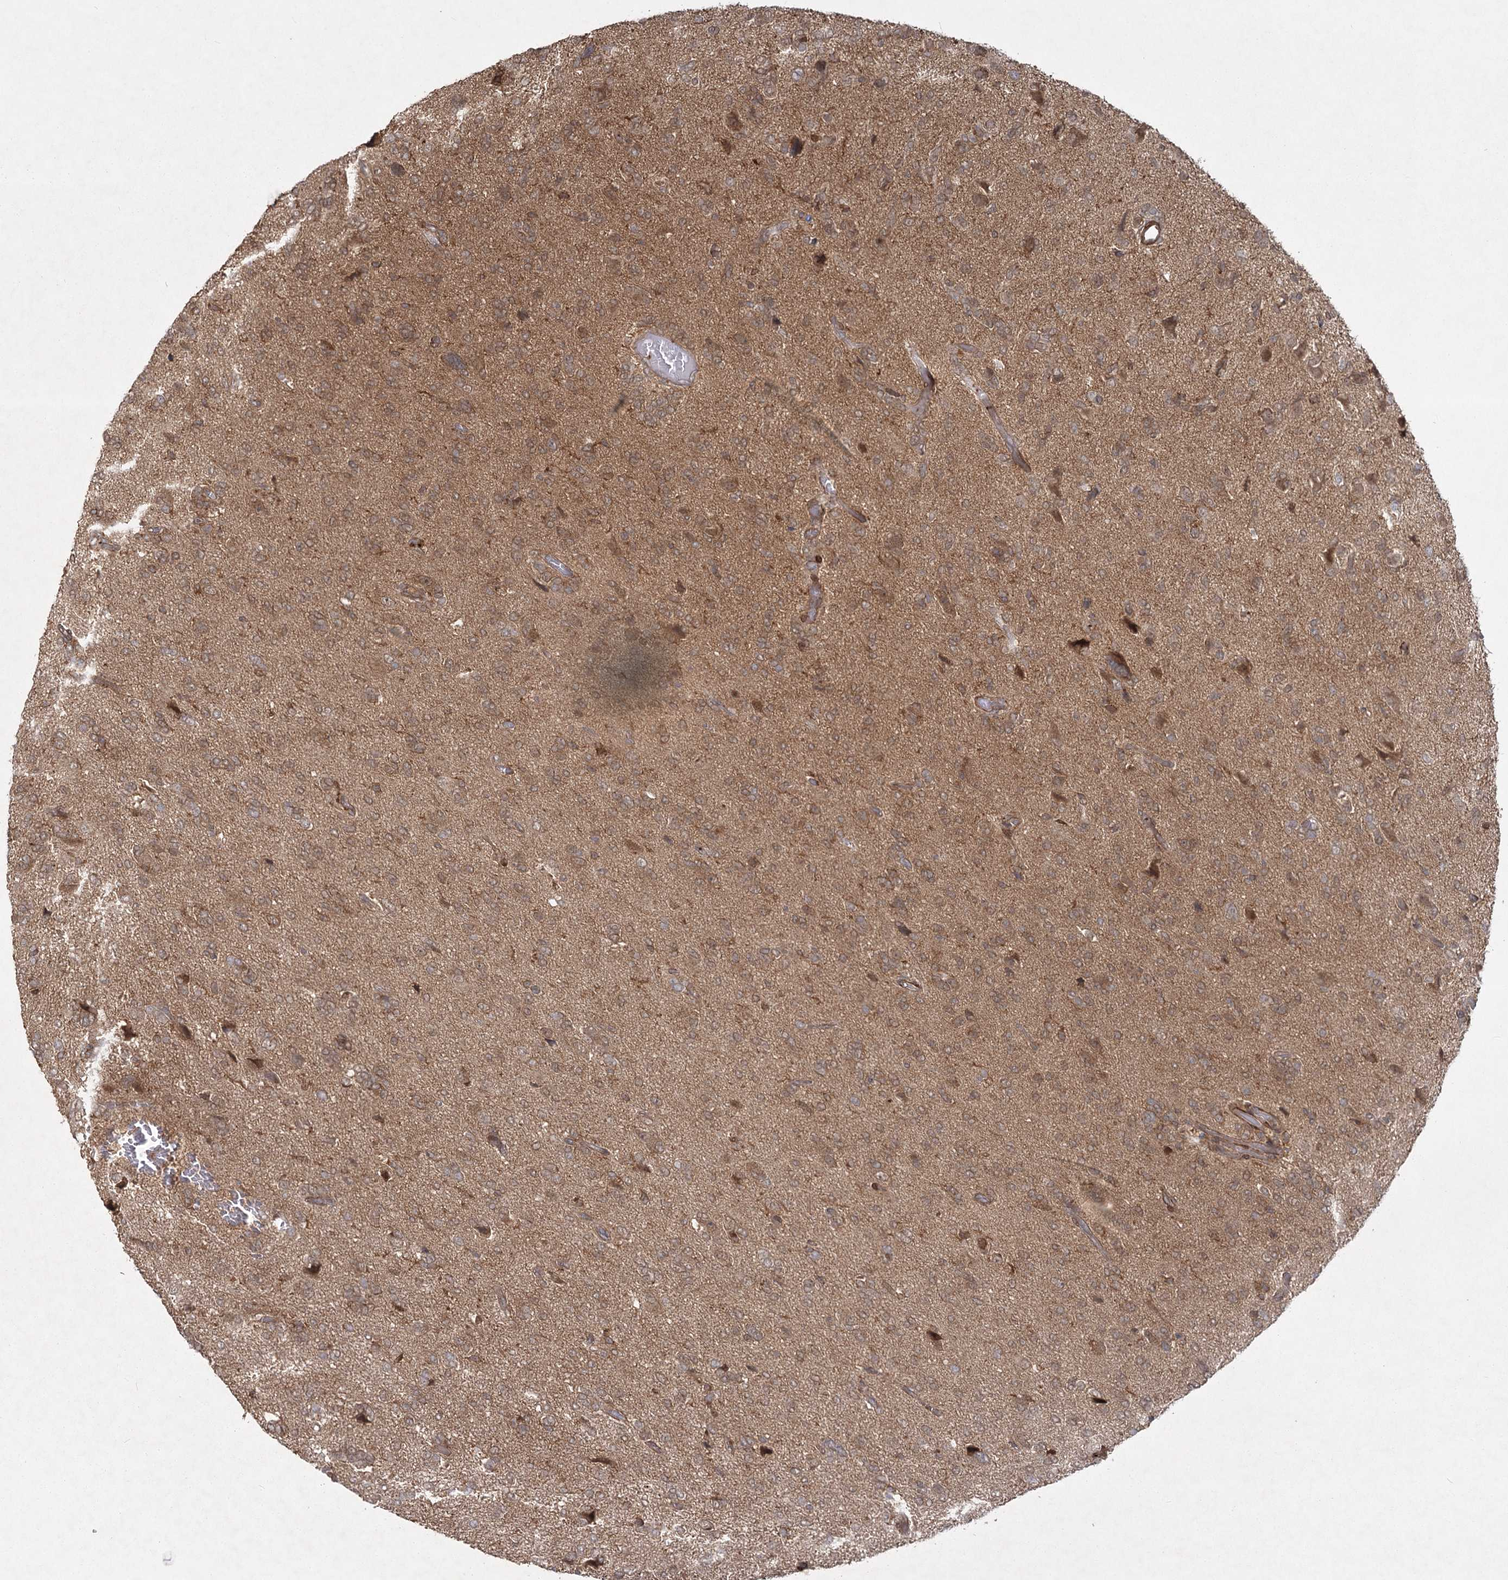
{"staining": {"intensity": "moderate", "quantity": ">75%", "location": "cytoplasmic/membranous"}, "tissue": "glioma", "cell_type": "Tumor cells", "image_type": "cancer", "snomed": [{"axis": "morphology", "description": "Glioma, malignant, High grade"}, {"axis": "topography", "description": "Brain"}], "caption": "Human glioma stained with a protein marker shows moderate staining in tumor cells.", "gene": "MDFIC", "patient": {"sex": "female", "age": 59}}